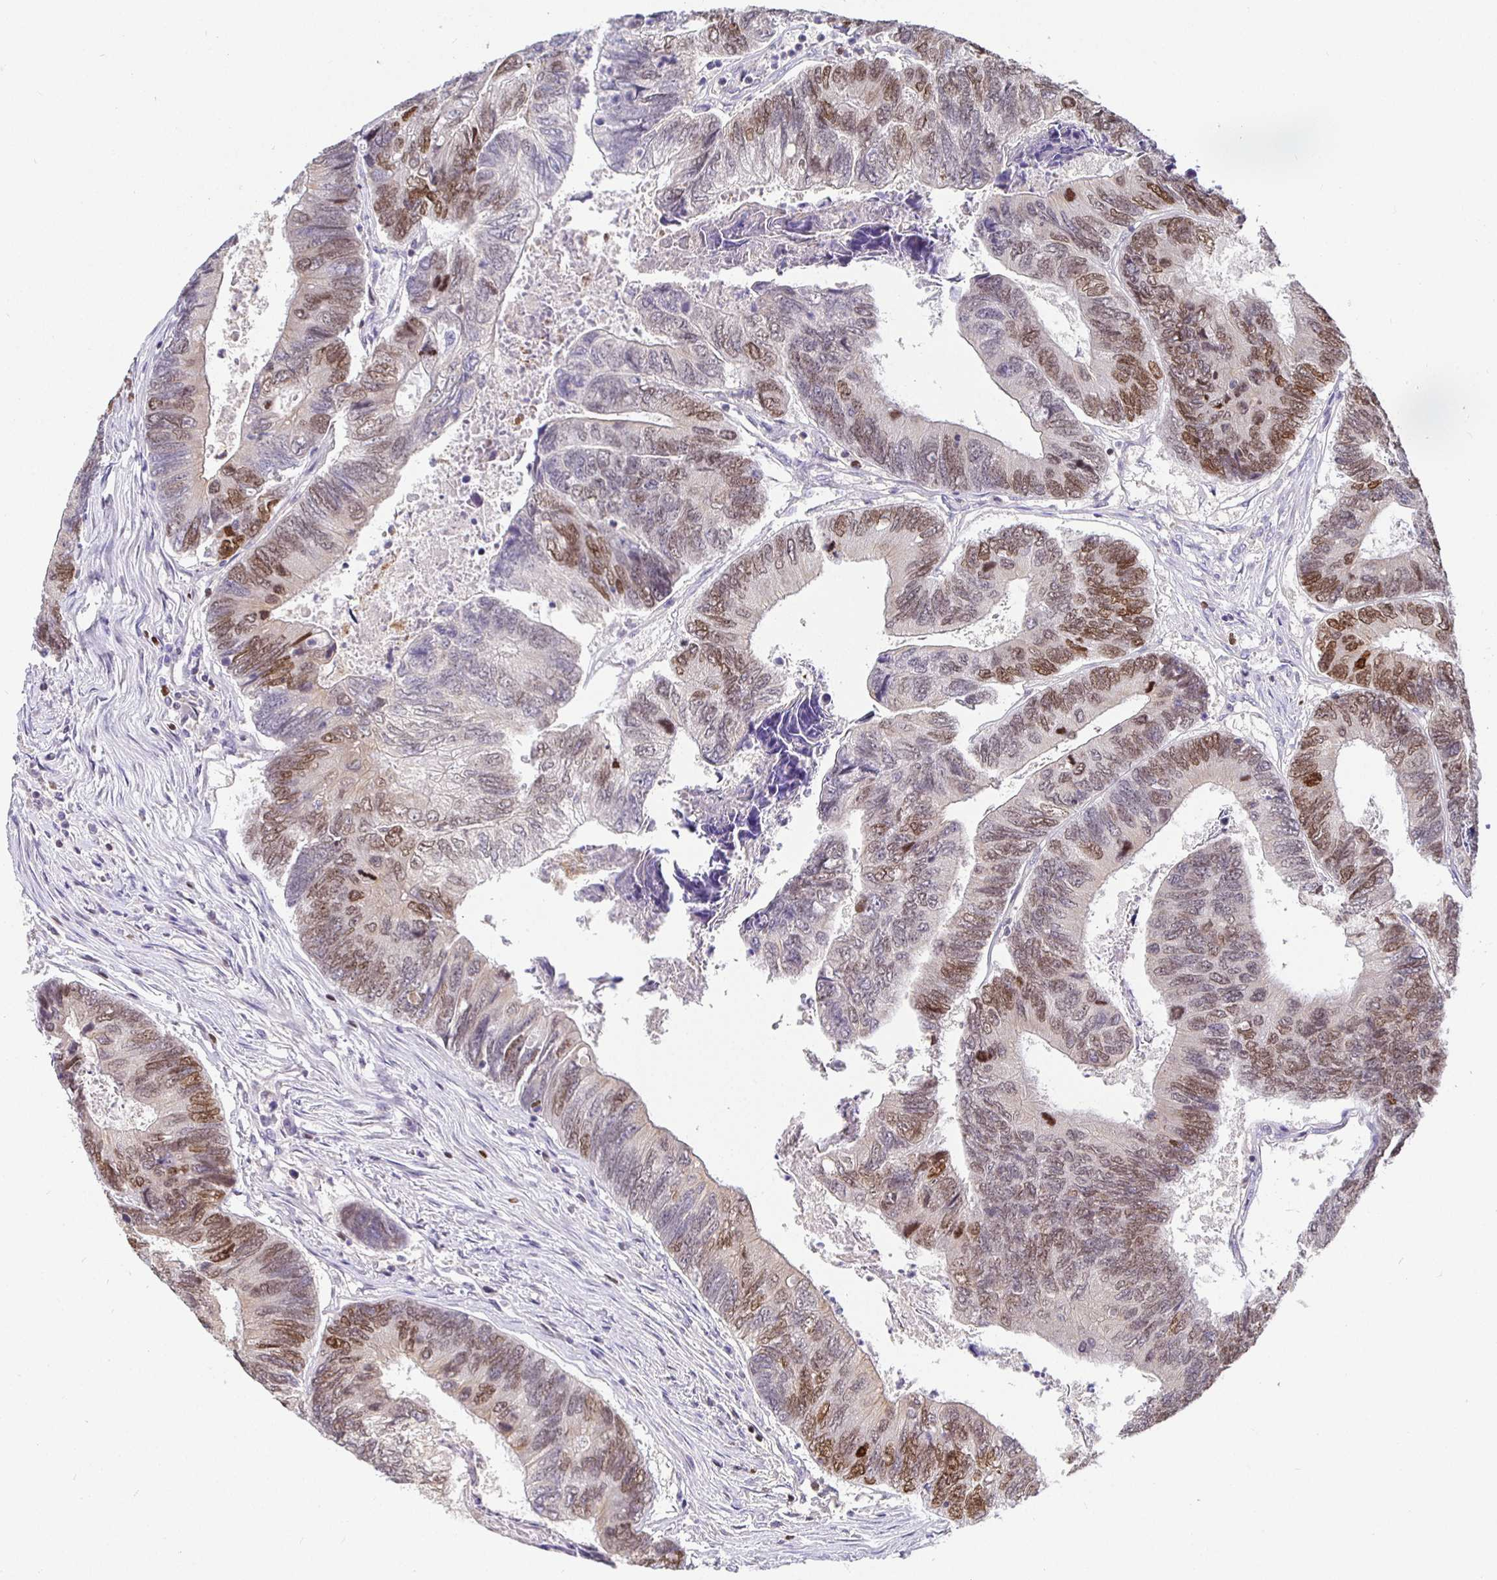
{"staining": {"intensity": "moderate", "quantity": "25%-75%", "location": "nuclear"}, "tissue": "colorectal cancer", "cell_type": "Tumor cells", "image_type": "cancer", "snomed": [{"axis": "morphology", "description": "Adenocarcinoma, NOS"}, {"axis": "topography", "description": "Colon"}], "caption": "High-power microscopy captured an IHC image of adenocarcinoma (colorectal), revealing moderate nuclear staining in about 25%-75% of tumor cells. The staining is performed using DAB (3,3'-diaminobenzidine) brown chromogen to label protein expression. The nuclei are counter-stained blue using hematoxylin.", "gene": "SATB1", "patient": {"sex": "female", "age": 67}}